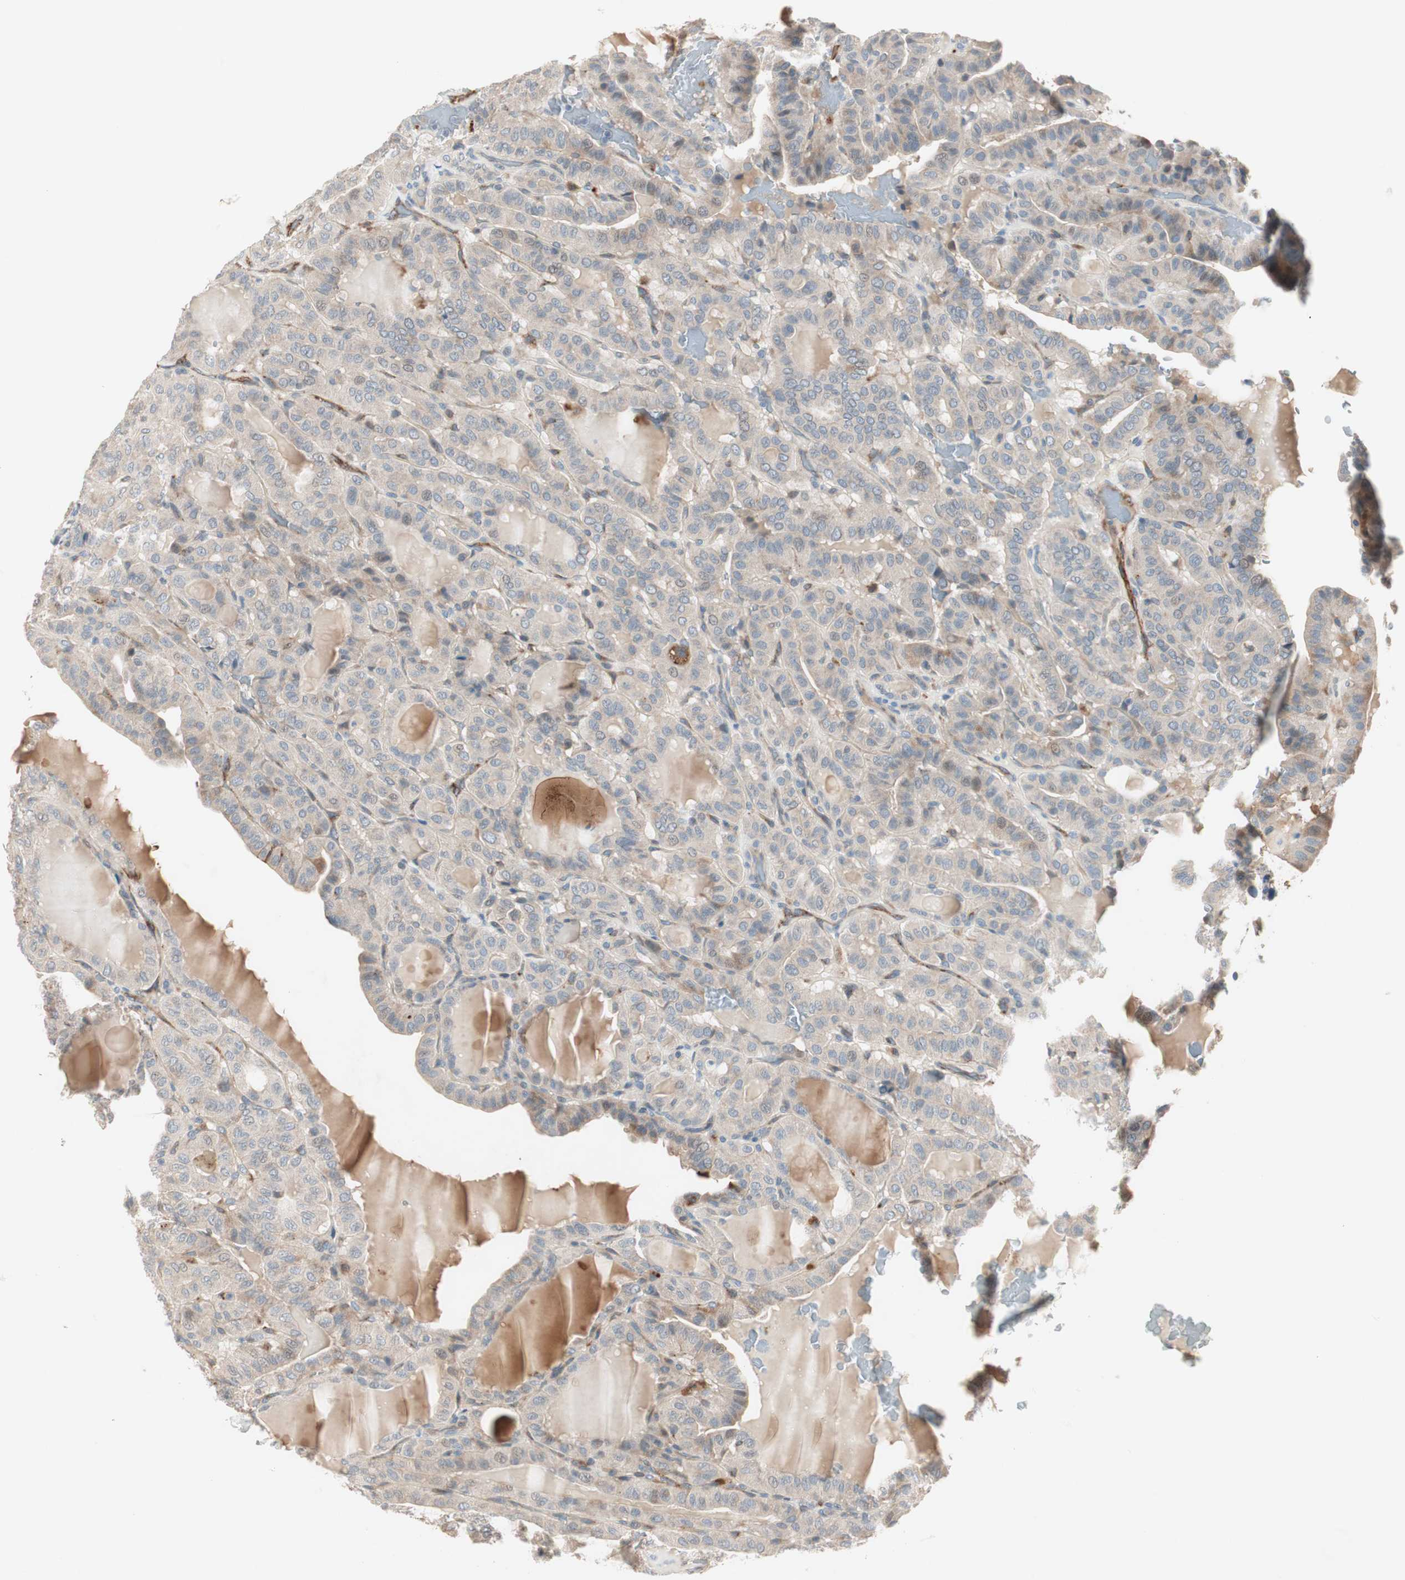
{"staining": {"intensity": "weak", "quantity": ">75%", "location": "cytoplasmic/membranous"}, "tissue": "thyroid cancer", "cell_type": "Tumor cells", "image_type": "cancer", "snomed": [{"axis": "morphology", "description": "Papillary adenocarcinoma, NOS"}, {"axis": "topography", "description": "Thyroid gland"}], "caption": "Human thyroid papillary adenocarcinoma stained with a brown dye displays weak cytoplasmic/membranous positive expression in about >75% of tumor cells.", "gene": "FGFR4", "patient": {"sex": "male", "age": 77}}